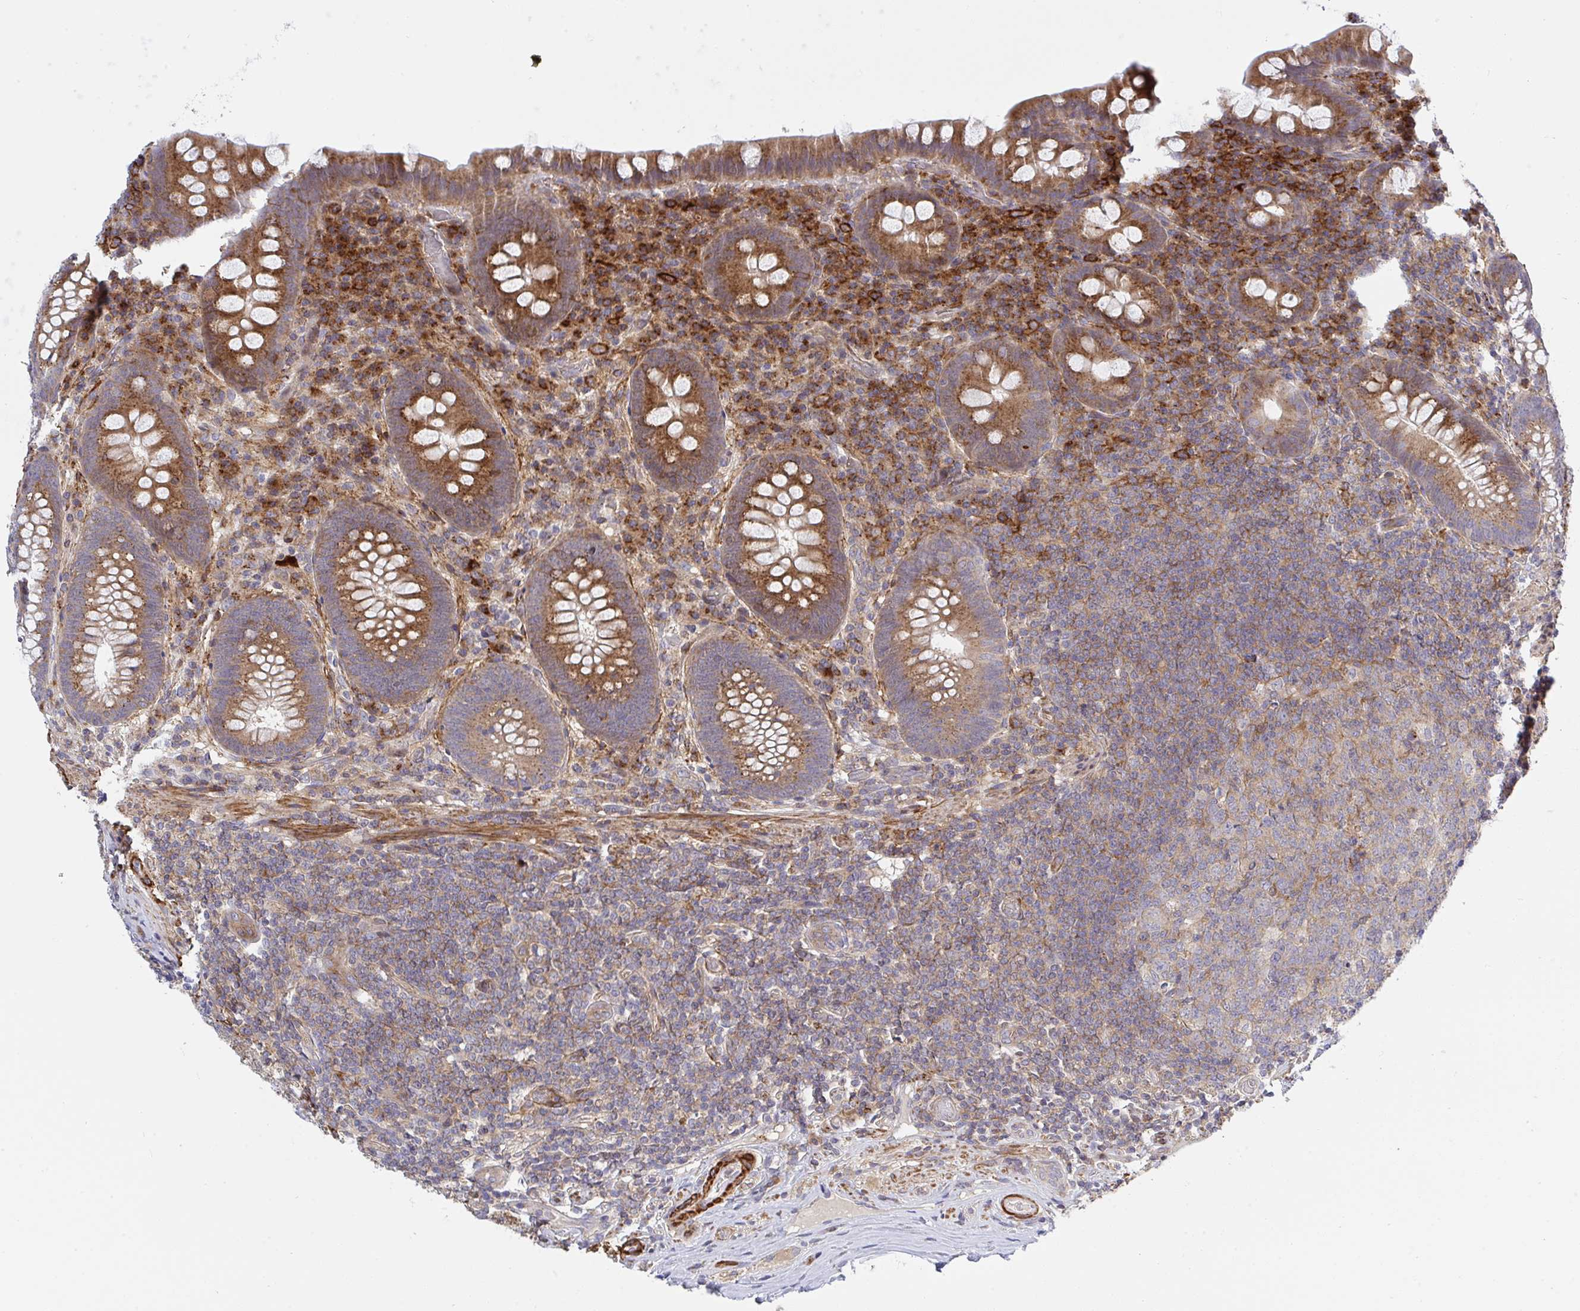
{"staining": {"intensity": "moderate", "quantity": ">75%", "location": "cytoplasmic/membranous"}, "tissue": "appendix", "cell_type": "Glandular cells", "image_type": "normal", "snomed": [{"axis": "morphology", "description": "Normal tissue, NOS"}, {"axis": "topography", "description": "Appendix"}], "caption": "DAB (3,3'-diaminobenzidine) immunohistochemical staining of benign appendix demonstrates moderate cytoplasmic/membranous protein expression in approximately >75% of glandular cells. (DAB (3,3'-diaminobenzidine) = brown stain, brightfield microscopy at high magnification).", "gene": "FRMD3", "patient": {"sex": "male", "age": 71}}